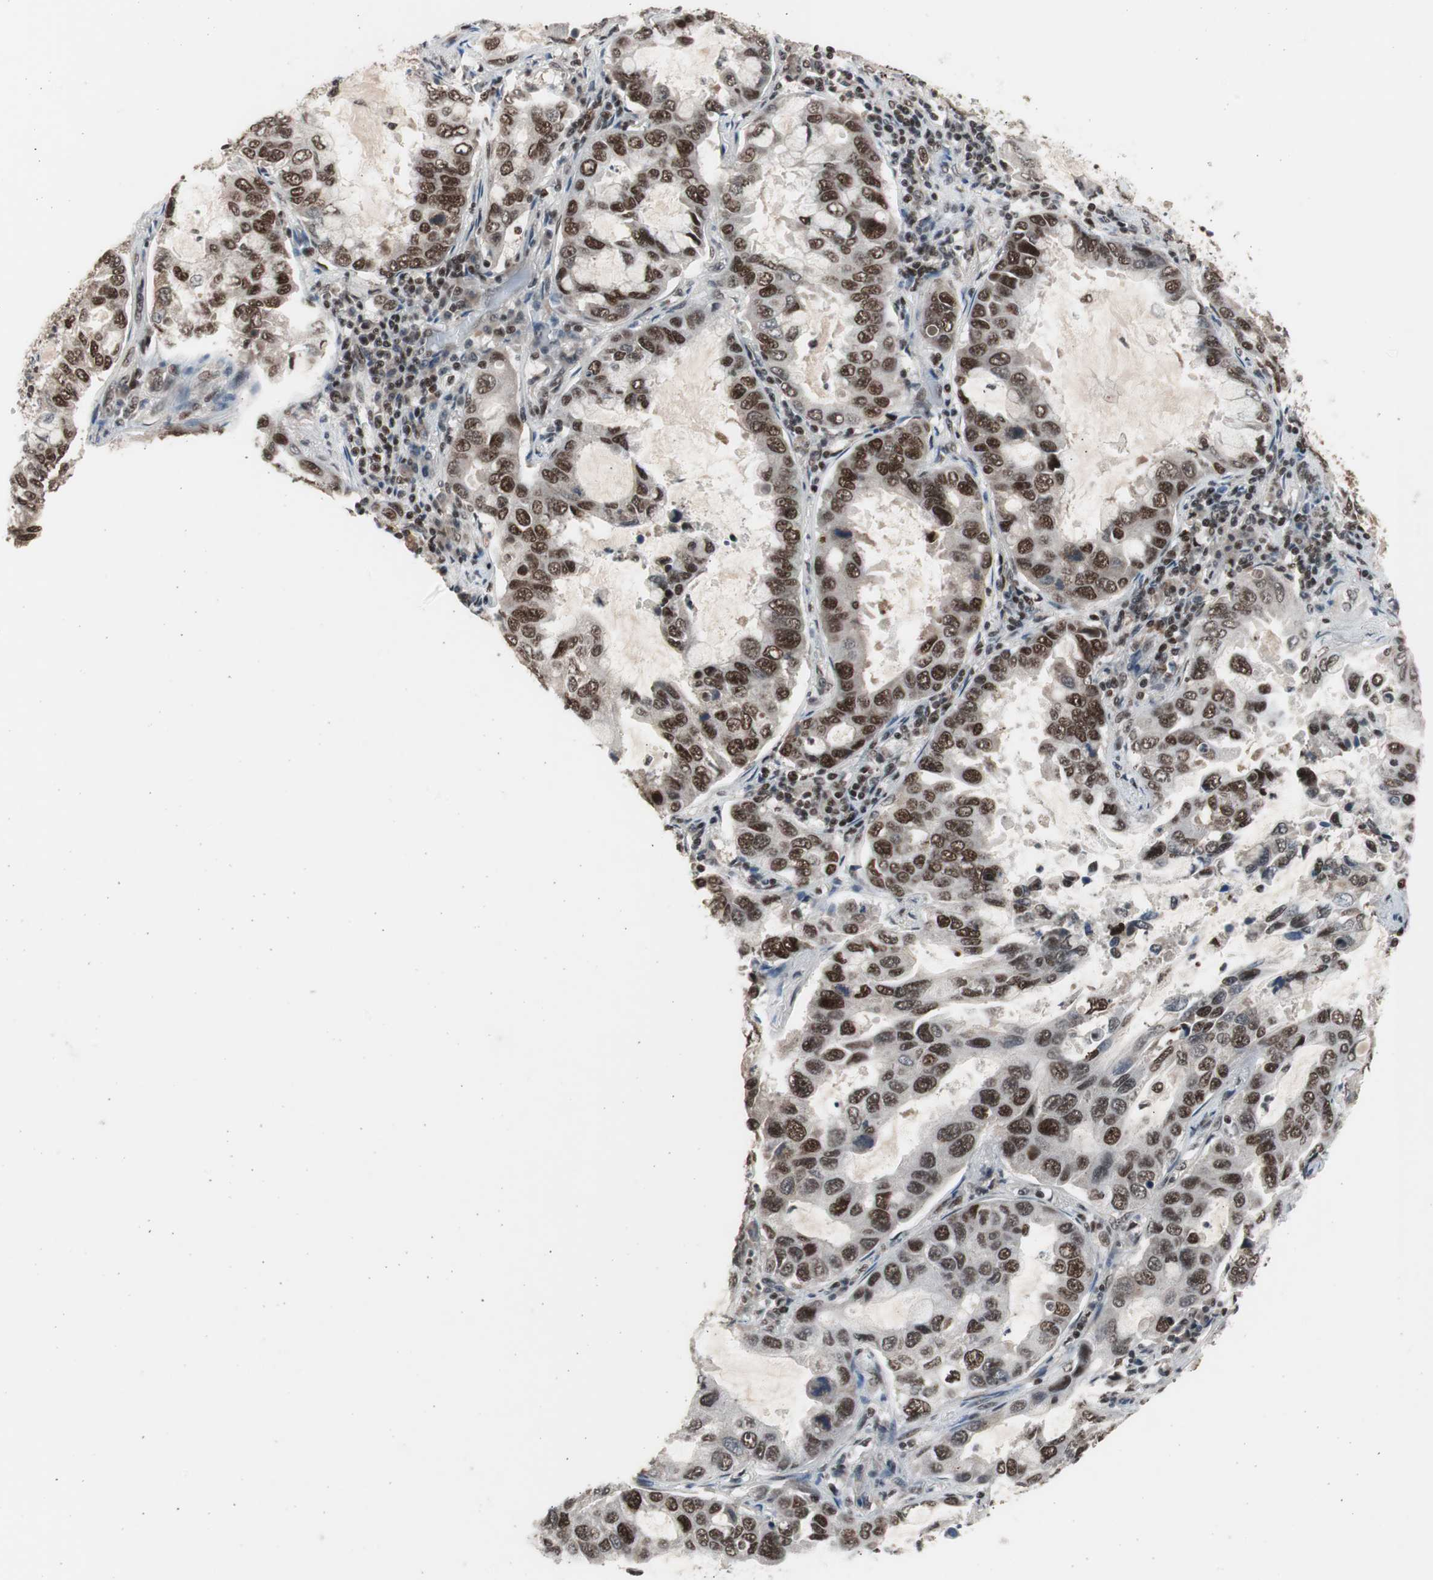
{"staining": {"intensity": "strong", "quantity": ">75%", "location": "nuclear"}, "tissue": "lung cancer", "cell_type": "Tumor cells", "image_type": "cancer", "snomed": [{"axis": "morphology", "description": "Adenocarcinoma, NOS"}, {"axis": "topography", "description": "Lung"}], "caption": "This micrograph reveals immunohistochemistry (IHC) staining of lung cancer (adenocarcinoma), with high strong nuclear expression in about >75% of tumor cells.", "gene": "RPA1", "patient": {"sex": "male", "age": 64}}